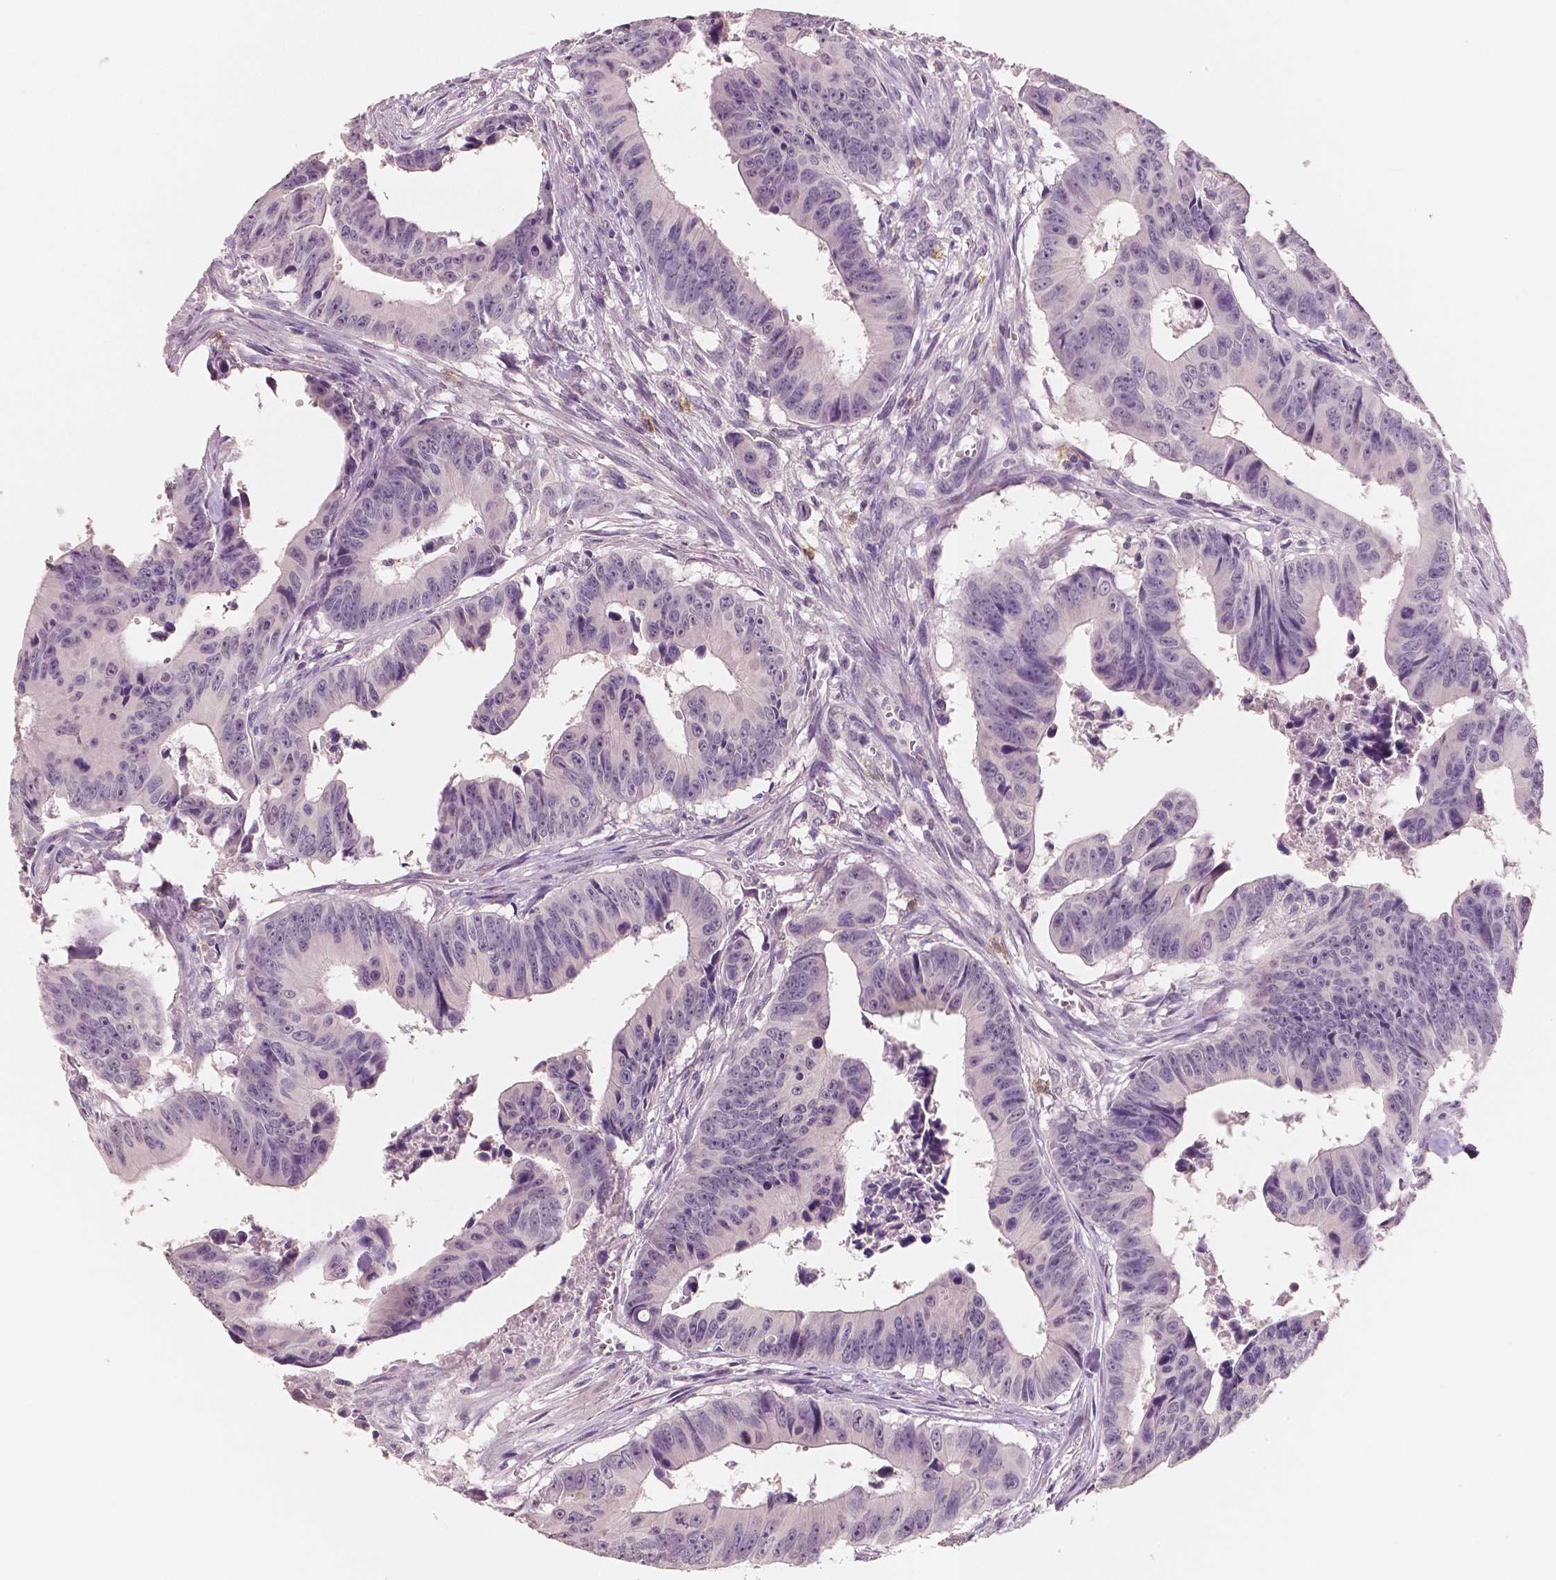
{"staining": {"intensity": "negative", "quantity": "none", "location": "none"}, "tissue": "colorectal cancer", "cell_type": "Tumor cells", "image_type": "cancer", "snomed": [{"axis": "morphology", "description": "Adenocarcinoma, NOS"}, {"axis": "topography", "description": "Colon"}], "caption": "This is an immunohistochemistry (IHC) image of colorectal cancer. There is no staining in tumor cells.", "gene": "KIT", "patient": {"sex": "female", "age": 87}}